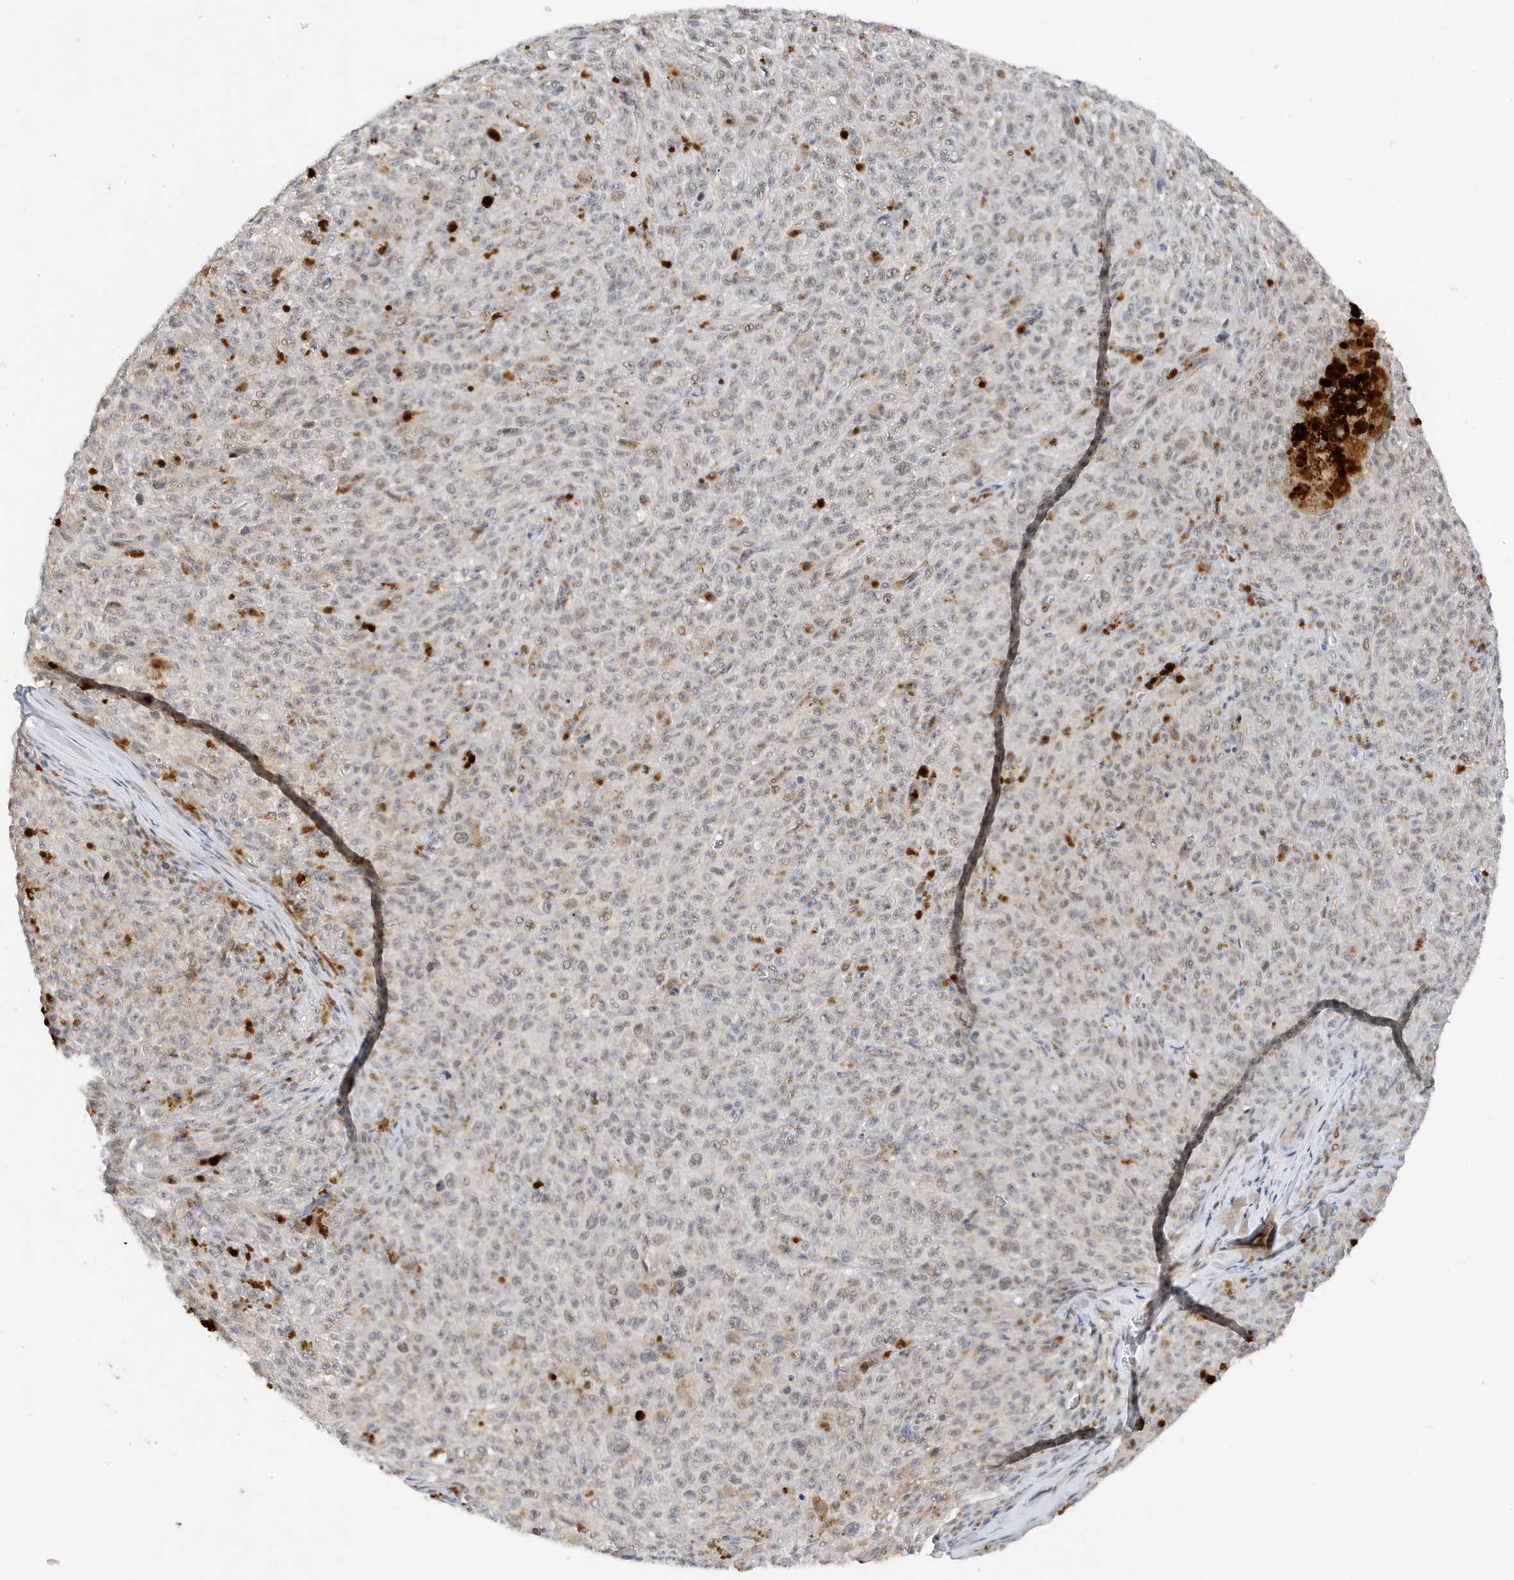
{"staining": {"intensity": "weak", "quantity": "<25%", "location": "nuclear"}, "tissue": "melanoma", "cell_type": "Tumor cells", "image_type": "cancer", "snomed": [{"axis": "morphology", "description": "Malignant melanoma, NOS"}, {"axis": "topography", "description": "Skin"}], "caption": "Immunohistochemical staining of melanoma exhibits no significant expression in tumor cells.", "gene": "MAST3", "patient": {"sex": "female", "age": 82}}